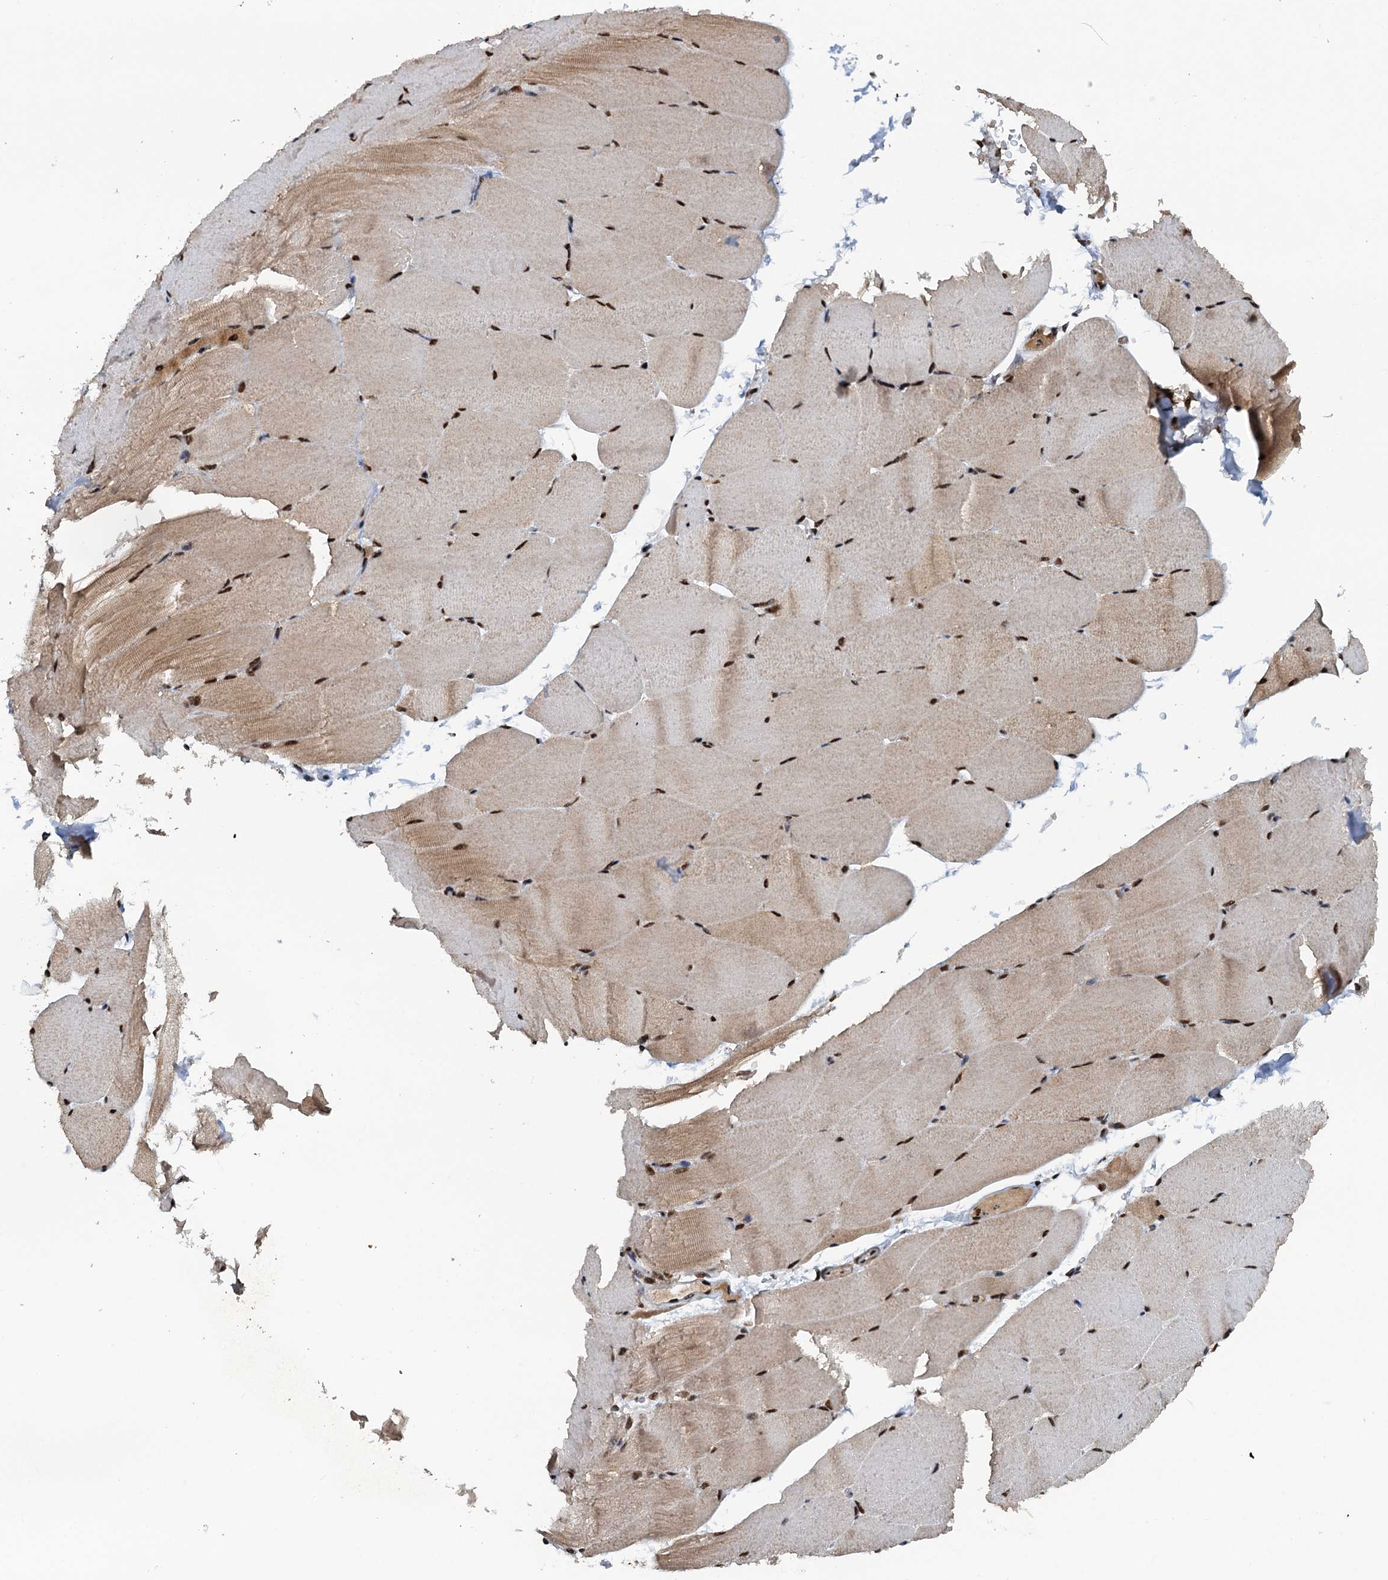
{"staining": {"intensity": "strong", "quantity": ">75%", "location": "nuclear"}, "tissue": "skeletal muscle", "cell_type": "Myocytes", "image_type": "normal", "snomed": [{"axis": "morphology", "description": "Normal tissue, NOS"}, {"axis": "topography", "description": "Skeletal muscle"}, {"axis": "topography", "description": "Parathyroid gland"}], "caption": "The immunohistochemical stain labels strong nuclear positivity in myocytes of unremarkable skeletal muscle.", "gene": "ZC3H18", "patient": {"sex": "female", "age": 37}}